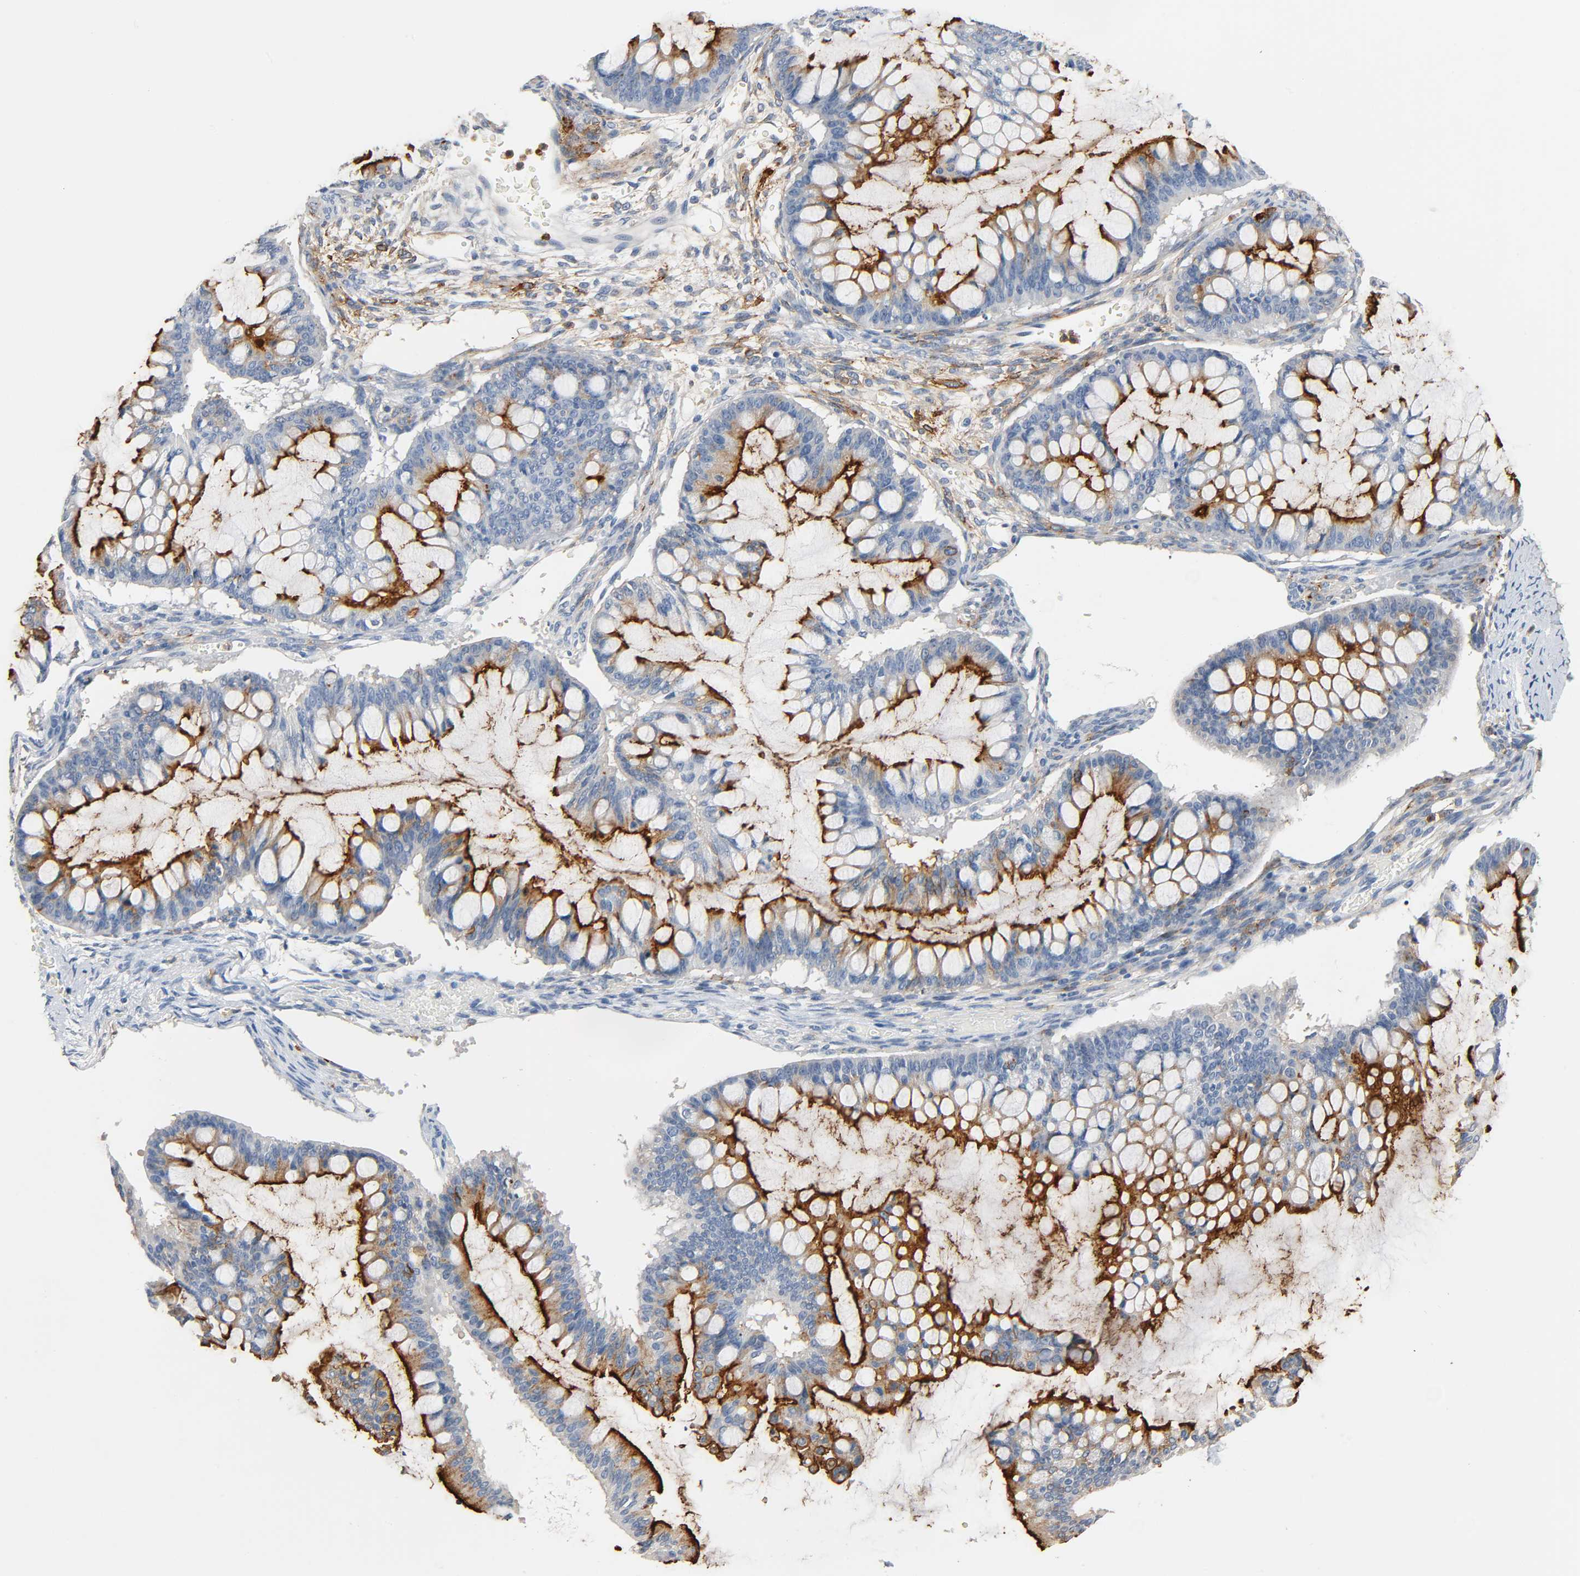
{"staining": {"intensity": "strong", "quantity": "25%-75%", "location": "cytoplasmic/membranous"}, "tissue": "ovarian cancer", "cell_type": "Tumor cells", "image_type": "cancer", "snomed": [{"axis": "morphology", "description": "Cystadenocarcinoma, mucinous, NOS"}, {"axis": "topography", "description": "Ovary"}], "caption": "Immunohistochemistry (IHC) image of human ovarian cancer (mucinous cystadenocarcinoma) stained for a protein (brown), which demonstrates high levels of strong cytoplasmic/membranous expression in approximately 25%-75% of tumor cells.", "gene": "ANPEP", "patient": {"sex": "female", "age": 73}}